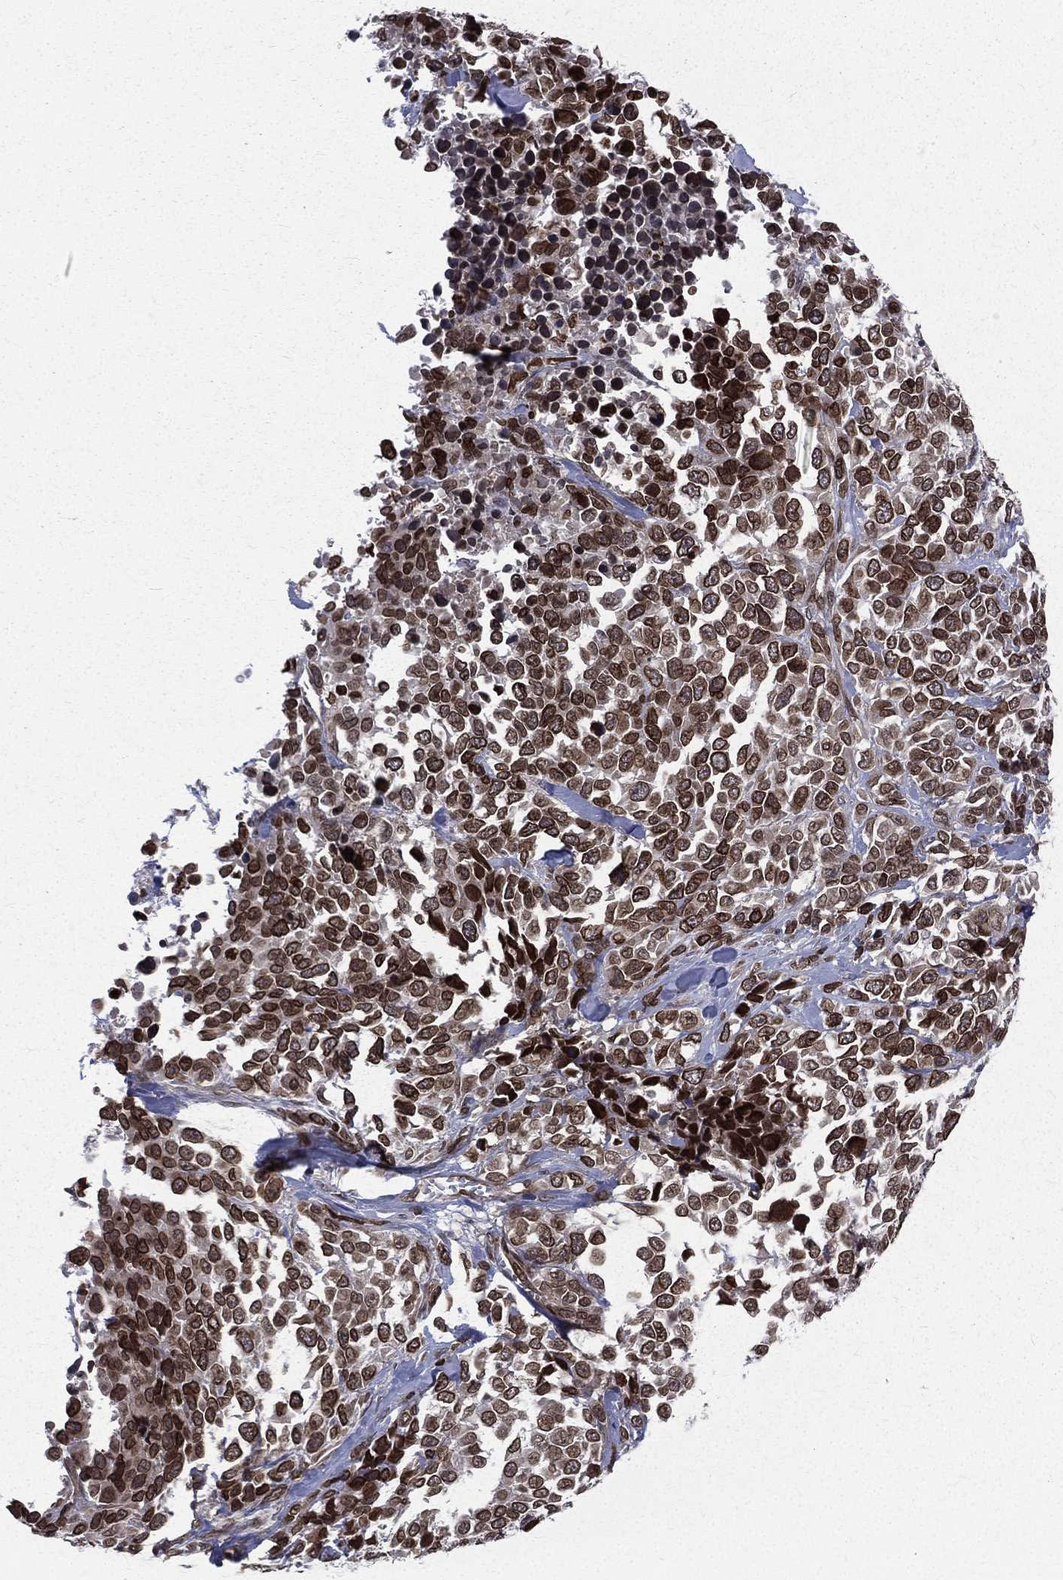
{"staining": {"intensity": "strong", "quantity": ">75%", "location": "cytoplasmic/membranous,nuclear"}, "tissue": "melanoma", "cell_type": "Tumor cells", "image_type": "cancer", "snomed": [{"axis": "morphology", "description": "Malignant melanoma, Metastatic site"}, {"axis": "topography", "description": "Skin"}], "caption": "Immunohistochemical staining of human melanoma displays strong cytoplasmic/membranous and nuclear protein staining in approximately >75% of tumor cells. The protein of interest is shown in brown color, while the nuclei are stained blue.", "gene": "LBR", "patient": {"sex": "male", "age": 84}}